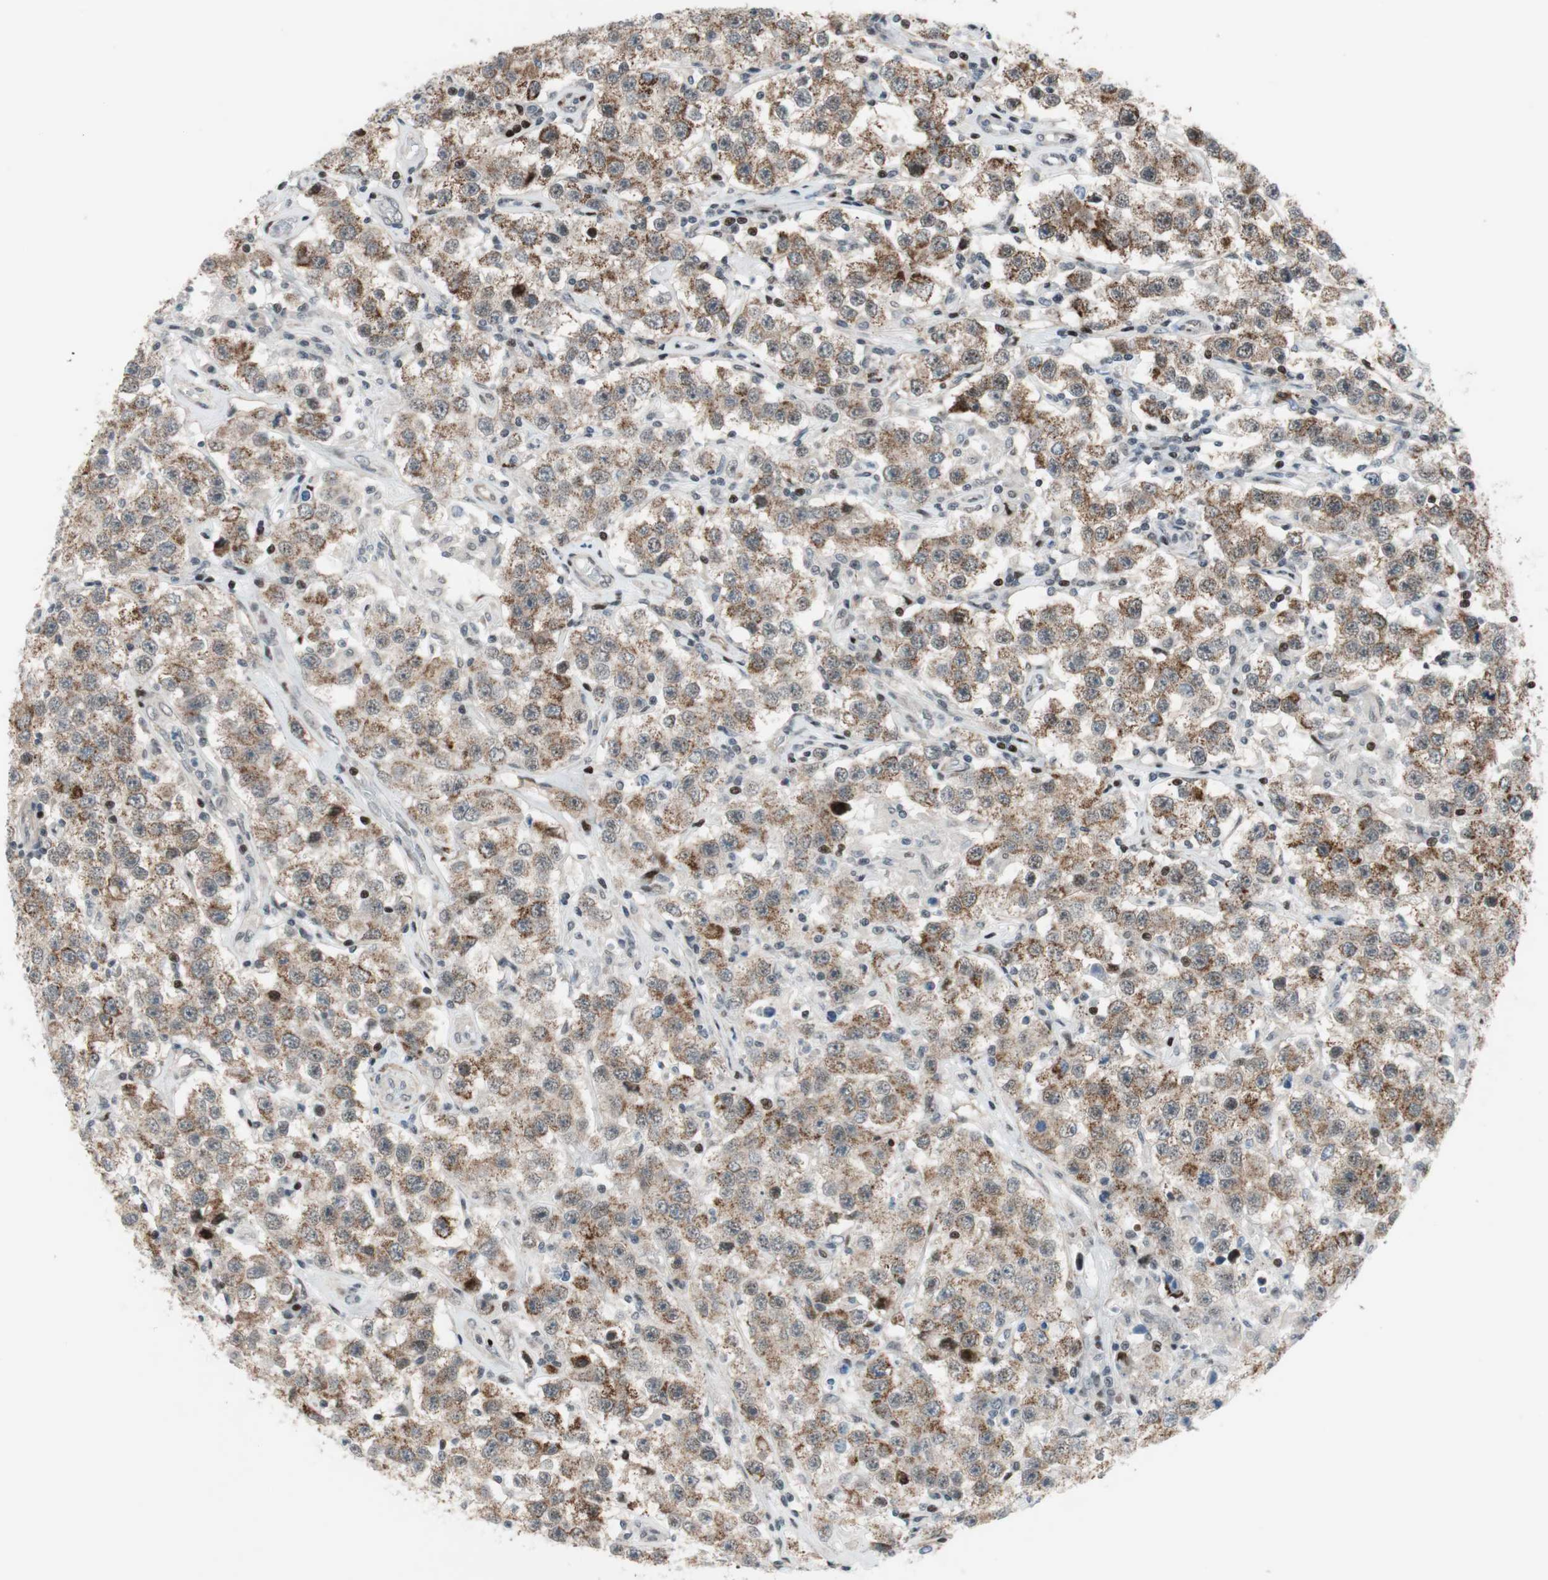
{"staining": {"intensity": "moderate", "quantity": ">75%", "location": "cytoplasmic/membranous"}, "tissue": "testis cancer", "cell_type": "Tumor cells", "image_type": "cancer", "snomed": [{"axis": "morphology", "description": "Seminoma, NOS"}, {"axis": "topography", "description": "Testis"}], "caption": "Protein staining of testis seminoma tissue shows moderate cytoplasmic/membranous positivity in about >75% of tumor cells.", "gene": "FBXO44", "patient": {"sex": "male", "age": 52}}